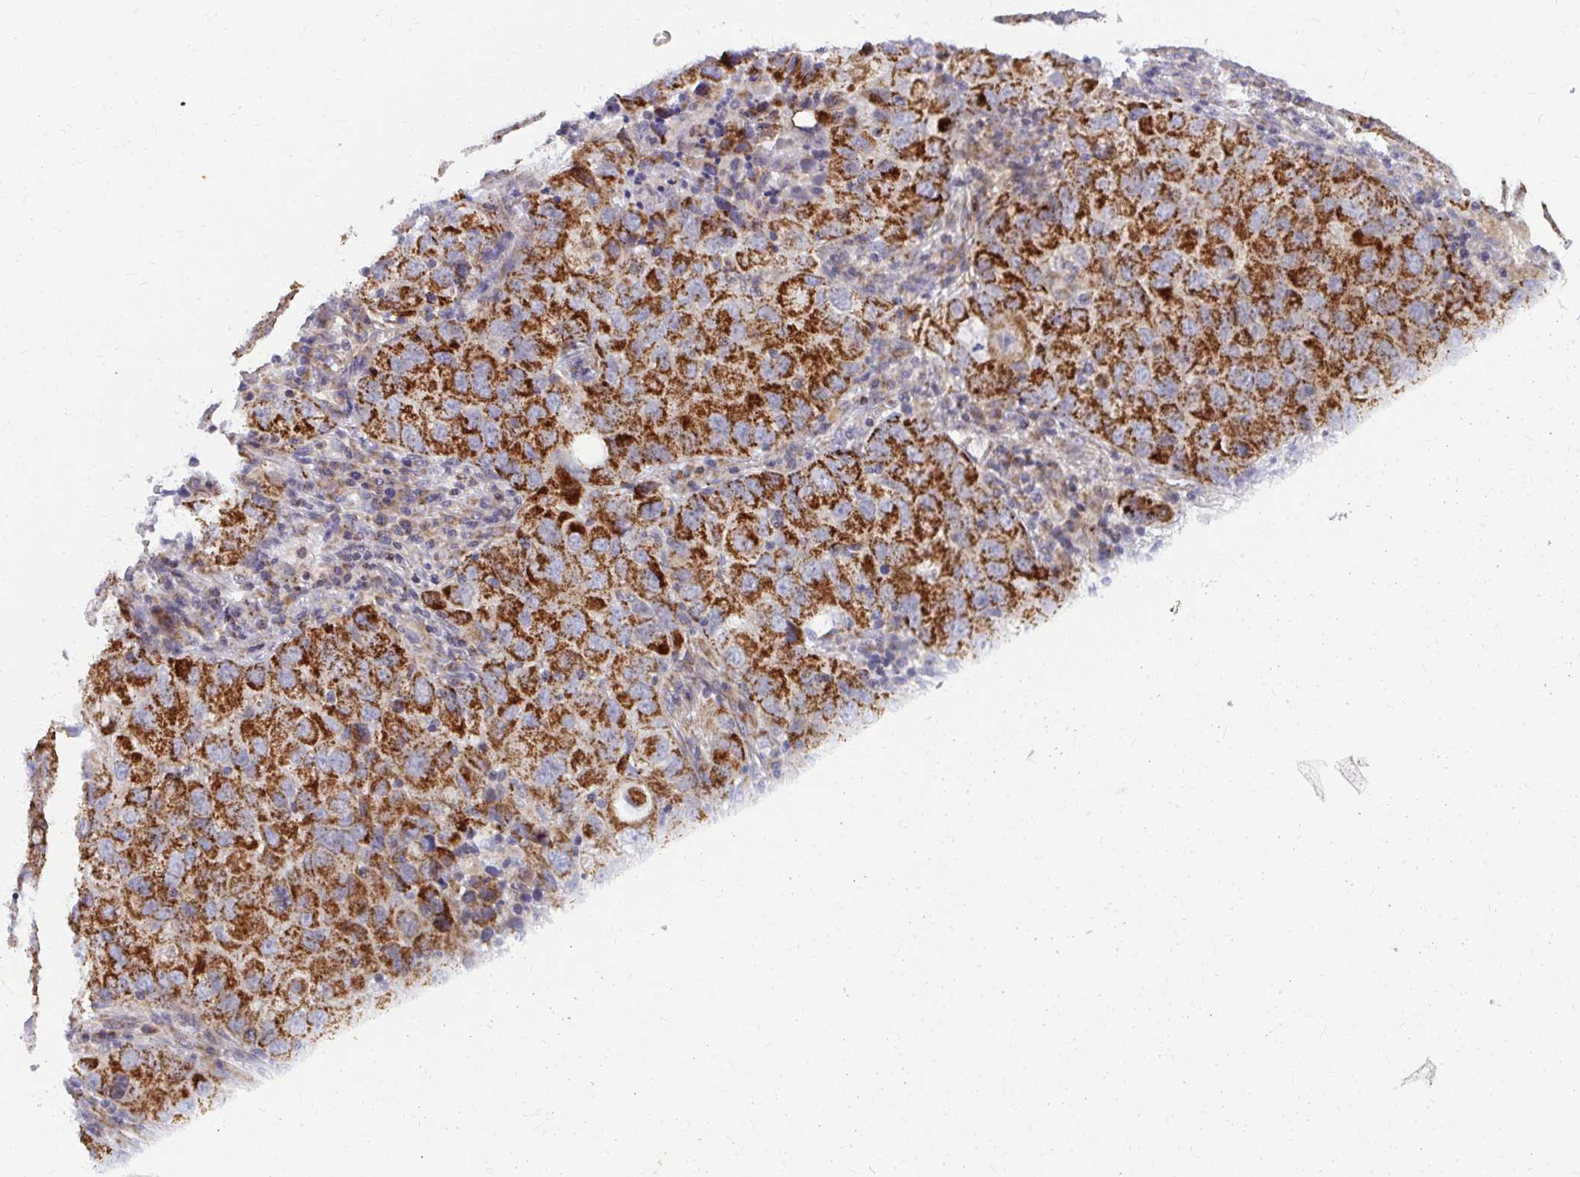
{"staining": {"intensity": "strong", "quantity": ">75%", "location": "cytoplasmic/membranous"}, "tissue": "lung cancer", "cell_type": "Tumor cells", "image_type": "cancer", "snomed": [{"axis": "morphology", "description": "Normal morphology"}, {"axis": "morphology", "description": "Adenocarcinoma, NOS"}, {"axis": "topography", "description": "Lymph node"}, {"axis": "topography", "description": "Lung"}], "caption": "Adenocarcinoma (lung) stained with a protein marker exhibits strong staining in tumor cells.", "gene": "EXOC5", "patient": {"sex": "female", "age": 51}}